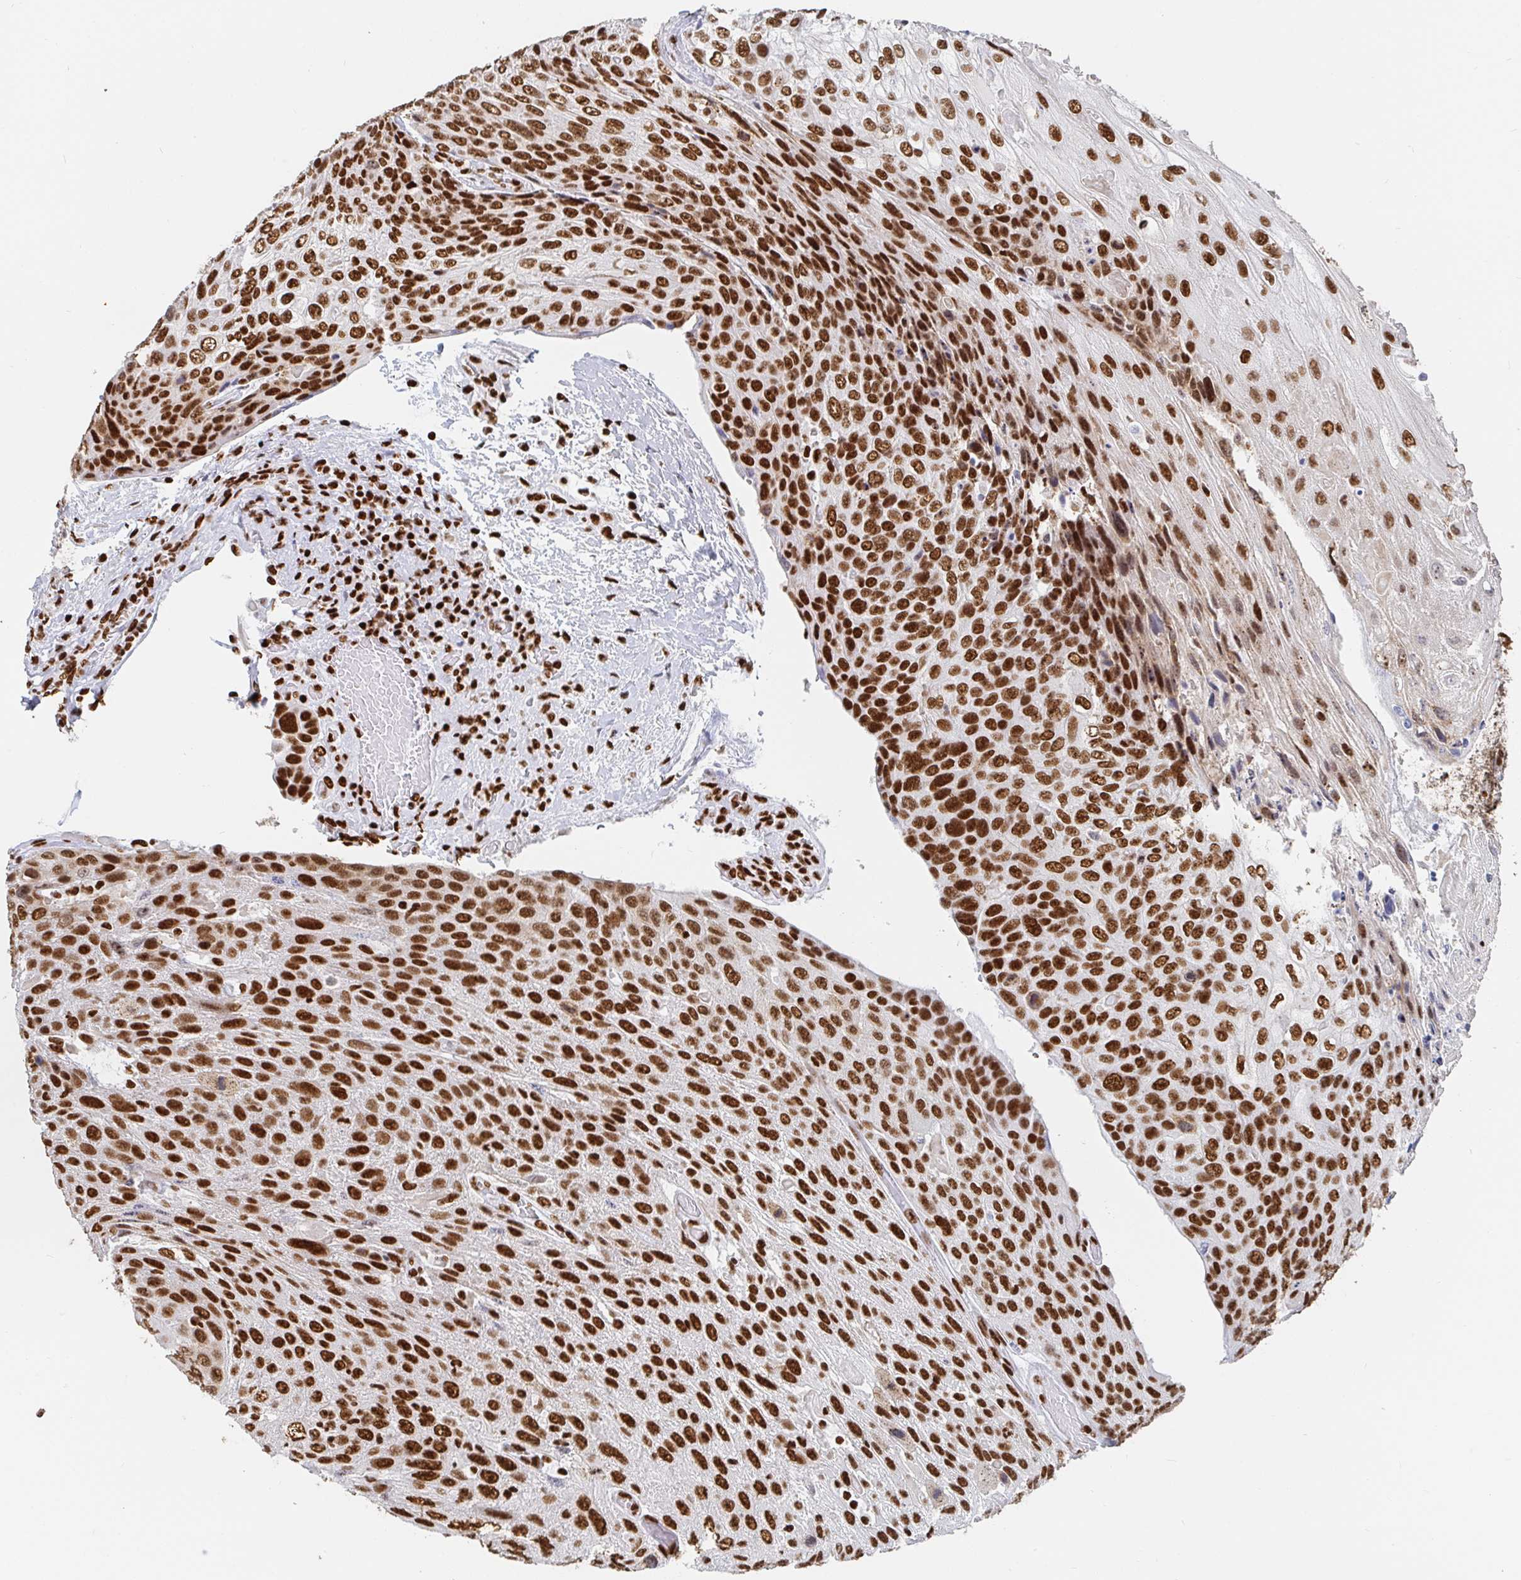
{"staining": {"intensity": "strong", "quantity": ">75%", "location": "nuclear"}, "tissue": "urothelial cancer", "cell_type": "Tumor cells", "image_type": "cancer", "snomed": [{"axis": "morphology", "description": "Urothelial carcinoma, High grade"}, {"axis": "topography", "description": "Urinary bladder"}], "caption": "DAB immunohistochemical staining of human urothelial carcinoma (high-grade) reveals strong nuclear protein expression in about >75% of tumor cells.", "gene": "EWSR1", "patient": {"sex": "female", "age": 70}}